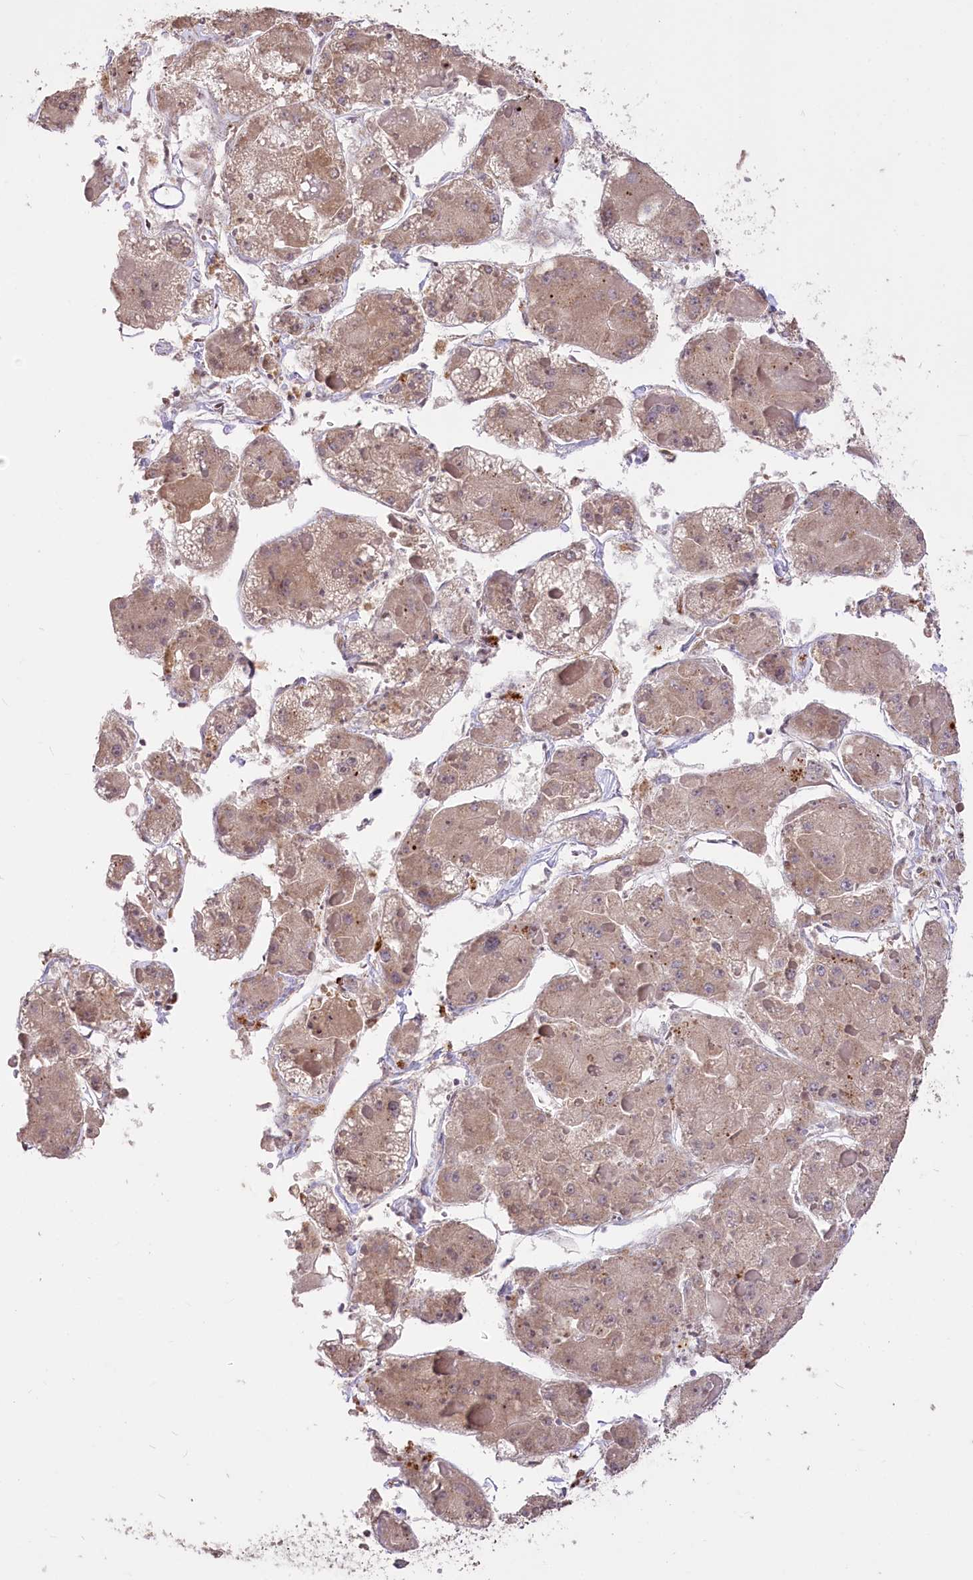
{"staining": {"intensity": "moderate", "quantity": ">75%", "location": "cytoplasmic/membranous"}, "tissue": "liver cancer", "cell_type": "Tumor cells", "image_type": "cancer", "snomed": [{"axis": "morphology", "description": "Carcinoma, Hepatocellular, NOS"}, {"axis": "topography", "description": "Liver"}], "caption": "A brown stain labels moderate cytoplasmic/membranous staining of a protein in liver cancer tumor cells. (DAB (3,3'-diaminobenzidine) IHC with brightfield microscopy, high magnification).", "gene": "STT3B", "patient": {"sex": "female", "age": 73}}